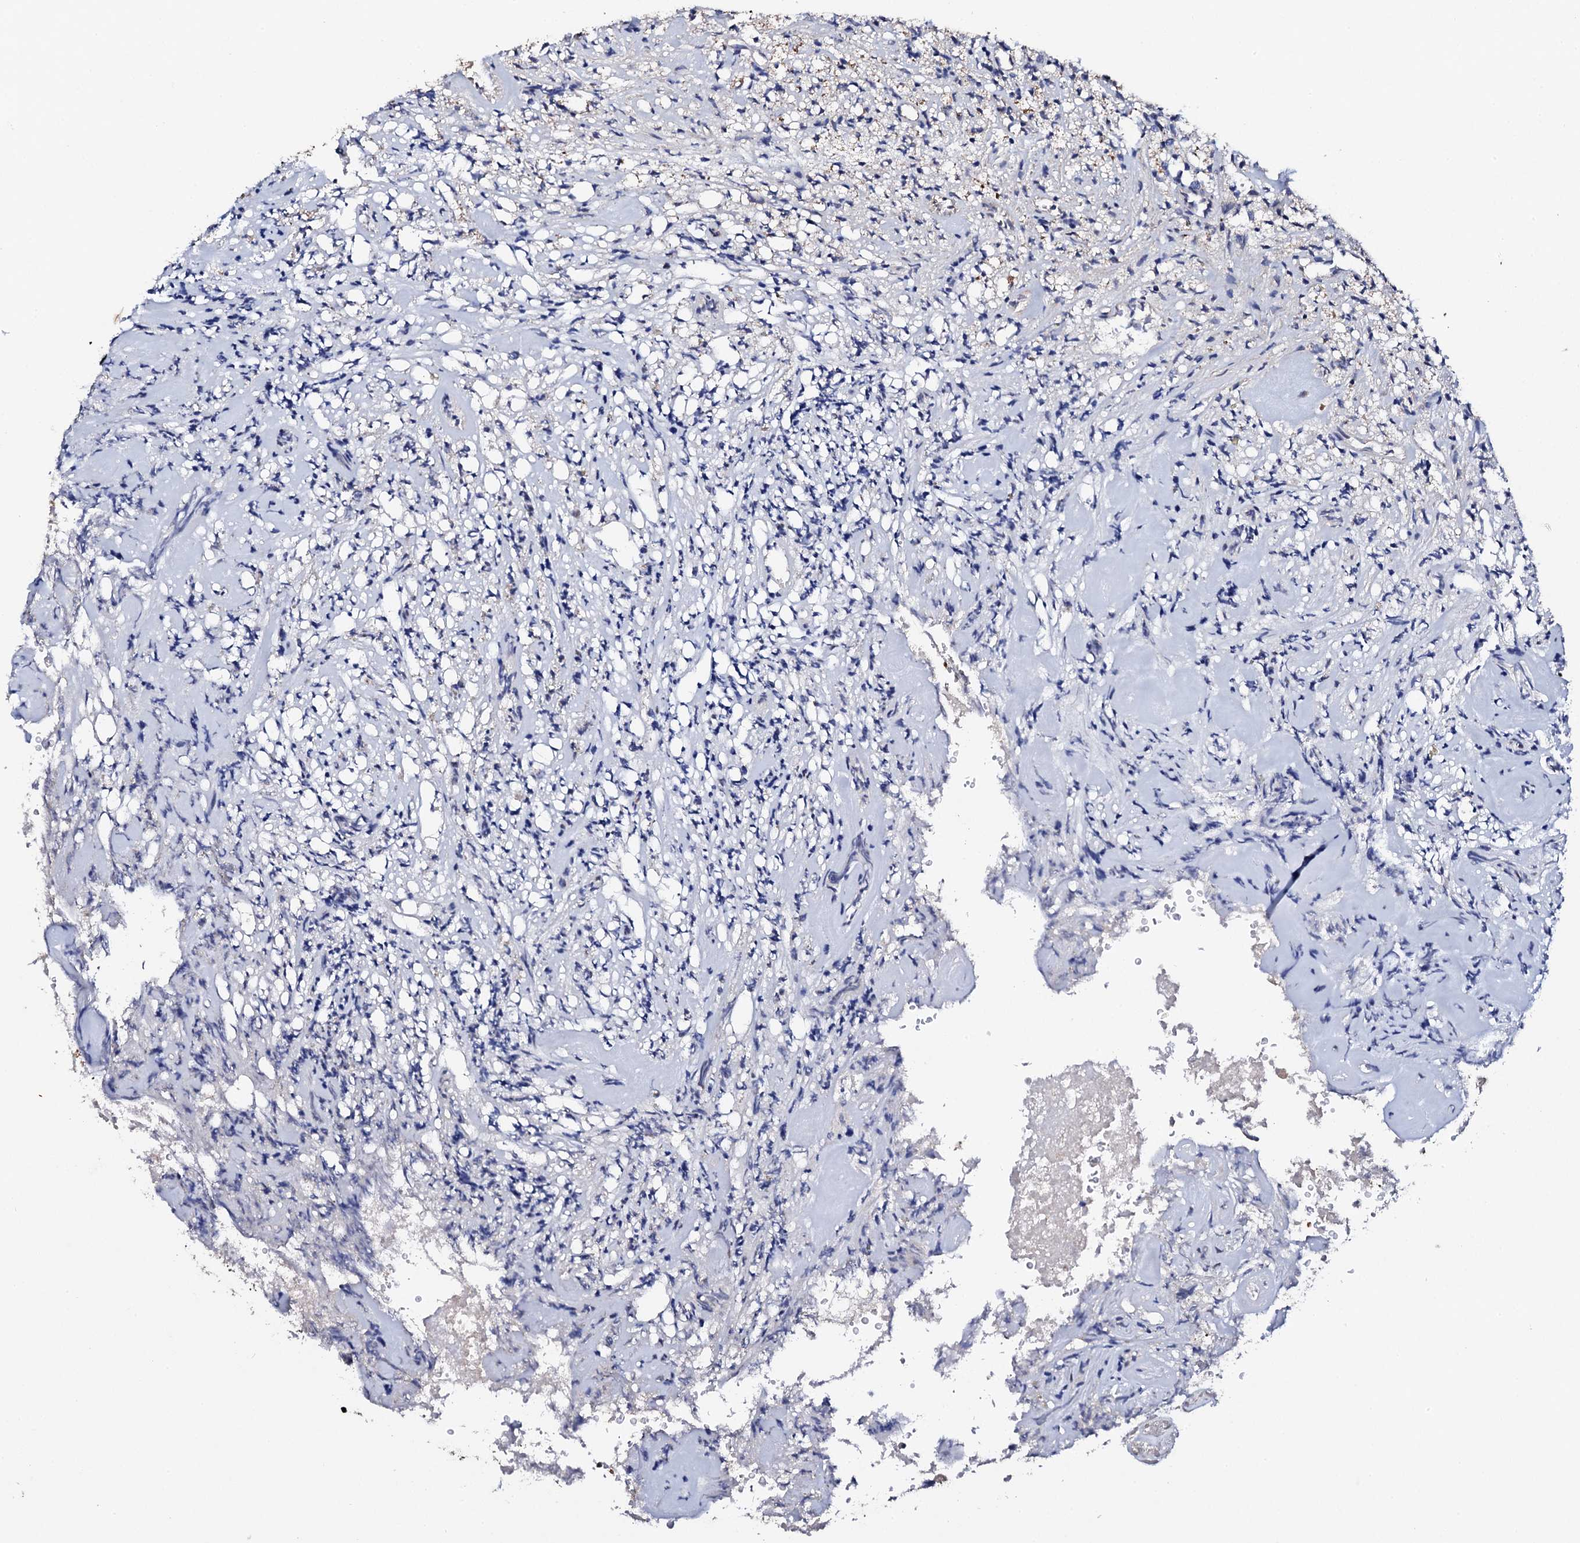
{"staining": {"intensity": "weak", "quantity": "<25%", "location": "cytoplasmic/membranous"}, "tissue": "glioma", "cell_type": "Tumor cells", "image_type": "cancer", "snomed": [{"axis": "morphology", "description": "Glioma, malignant, High grade"}, {"axis": "topography", "description": "Brain"}], "caption": "High power microscopy micrograph of an immunohistochemistry micrograph of glioma, revealing no significant staining in tumor cells. (DAB (3,3'-diaminobenzidine) immunohistochemistry (IHC) with hematoxylin counter stain).", "gene": "IP6K1", "patient": {"sex": "male", "age": 69}}